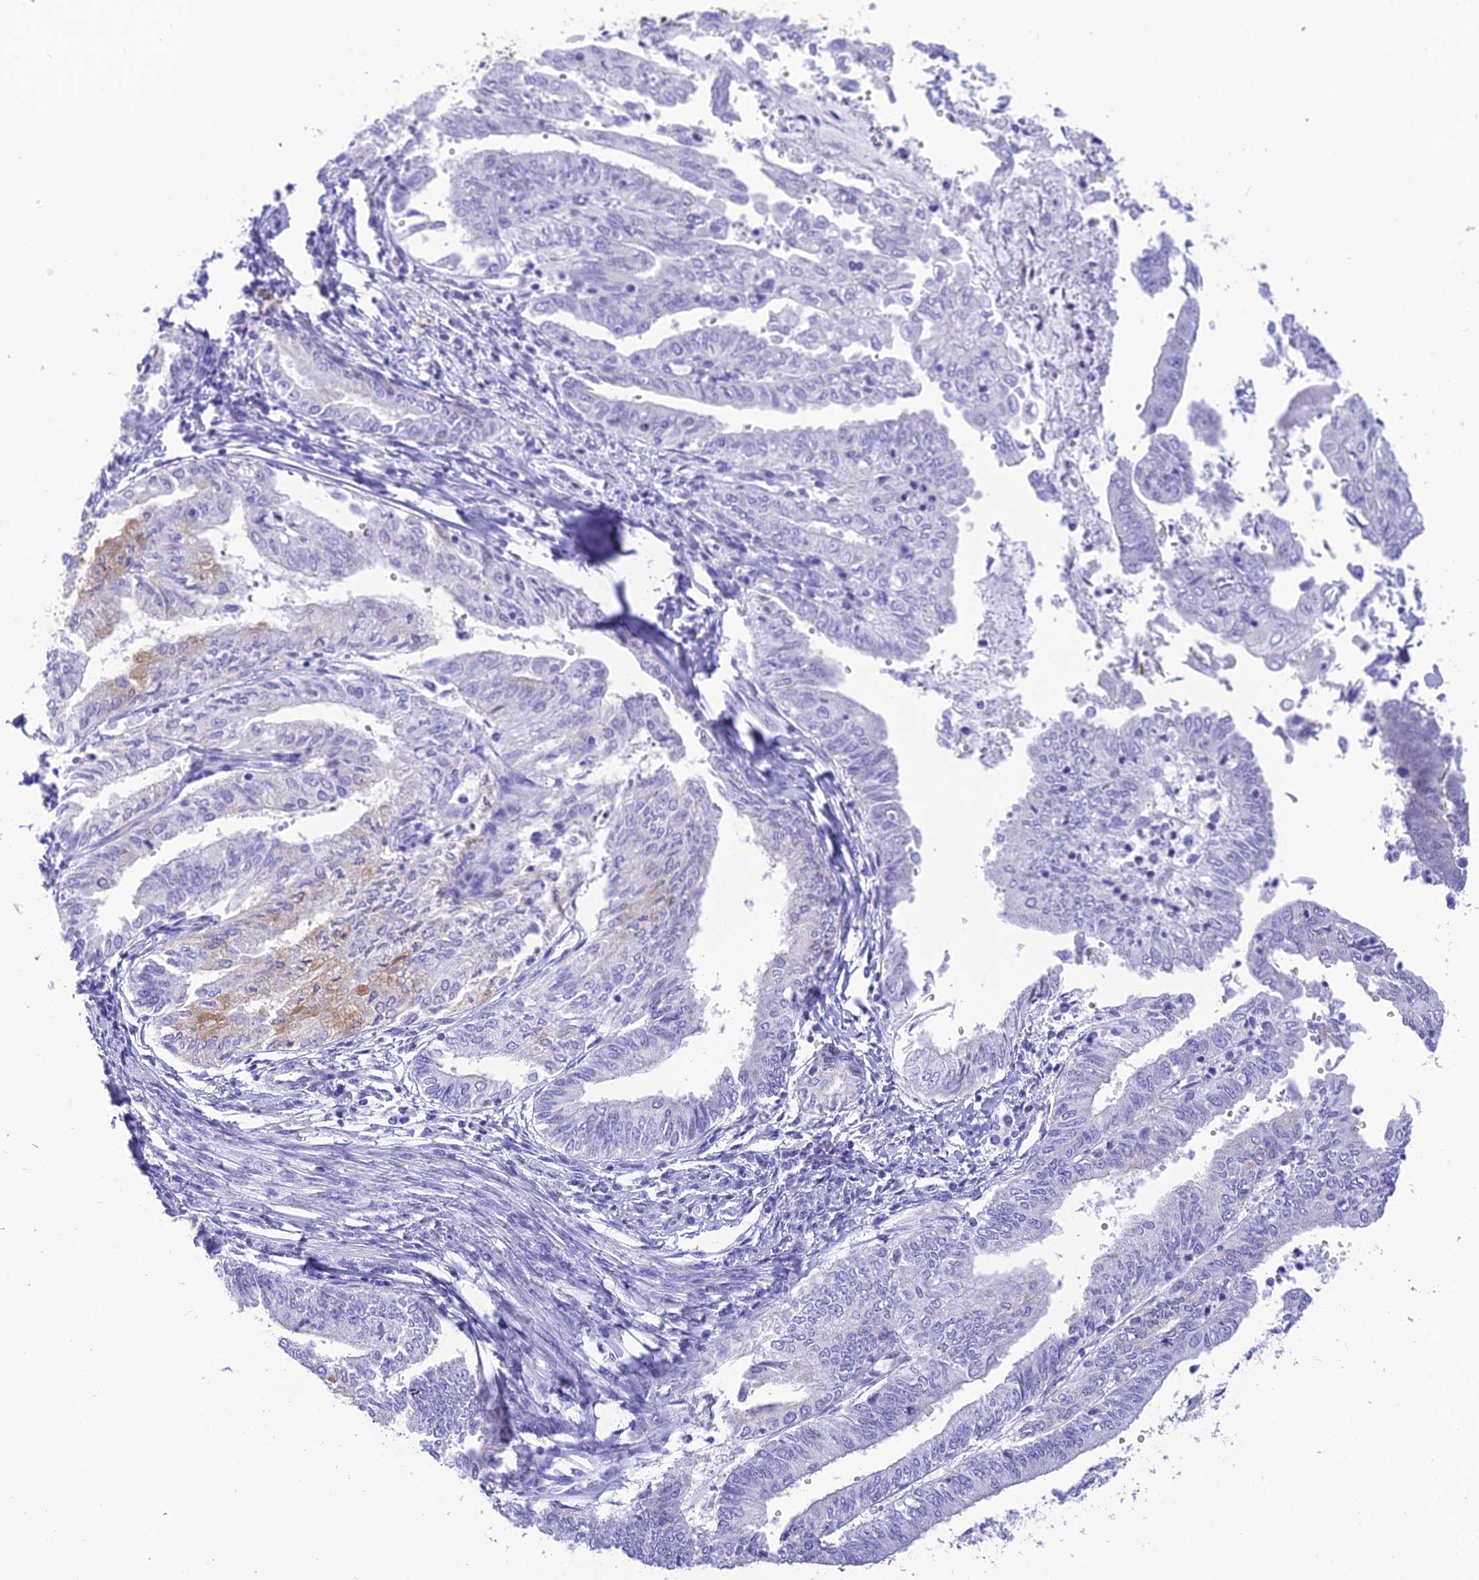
{"staining": {"intensity": "negative", "quantity": "none", "location": "none"}, "tissue": "endometrial cancer", "cell_type": "Tumor cells", "image_type": "cancer", "snomed": [{"axis": "morphology", "description": "Adenocarcinoma, NOS"}, {"axis": "topography", "description": "Endometrium"}], "caption": "The immunohistochemistry (IHC) photomicrograph has no significant expression in tumor cells of adenocarcinoma (endometrial) tissue.", "gene": "KDELR3", "patient": {"sex": "female", "age": 66}}